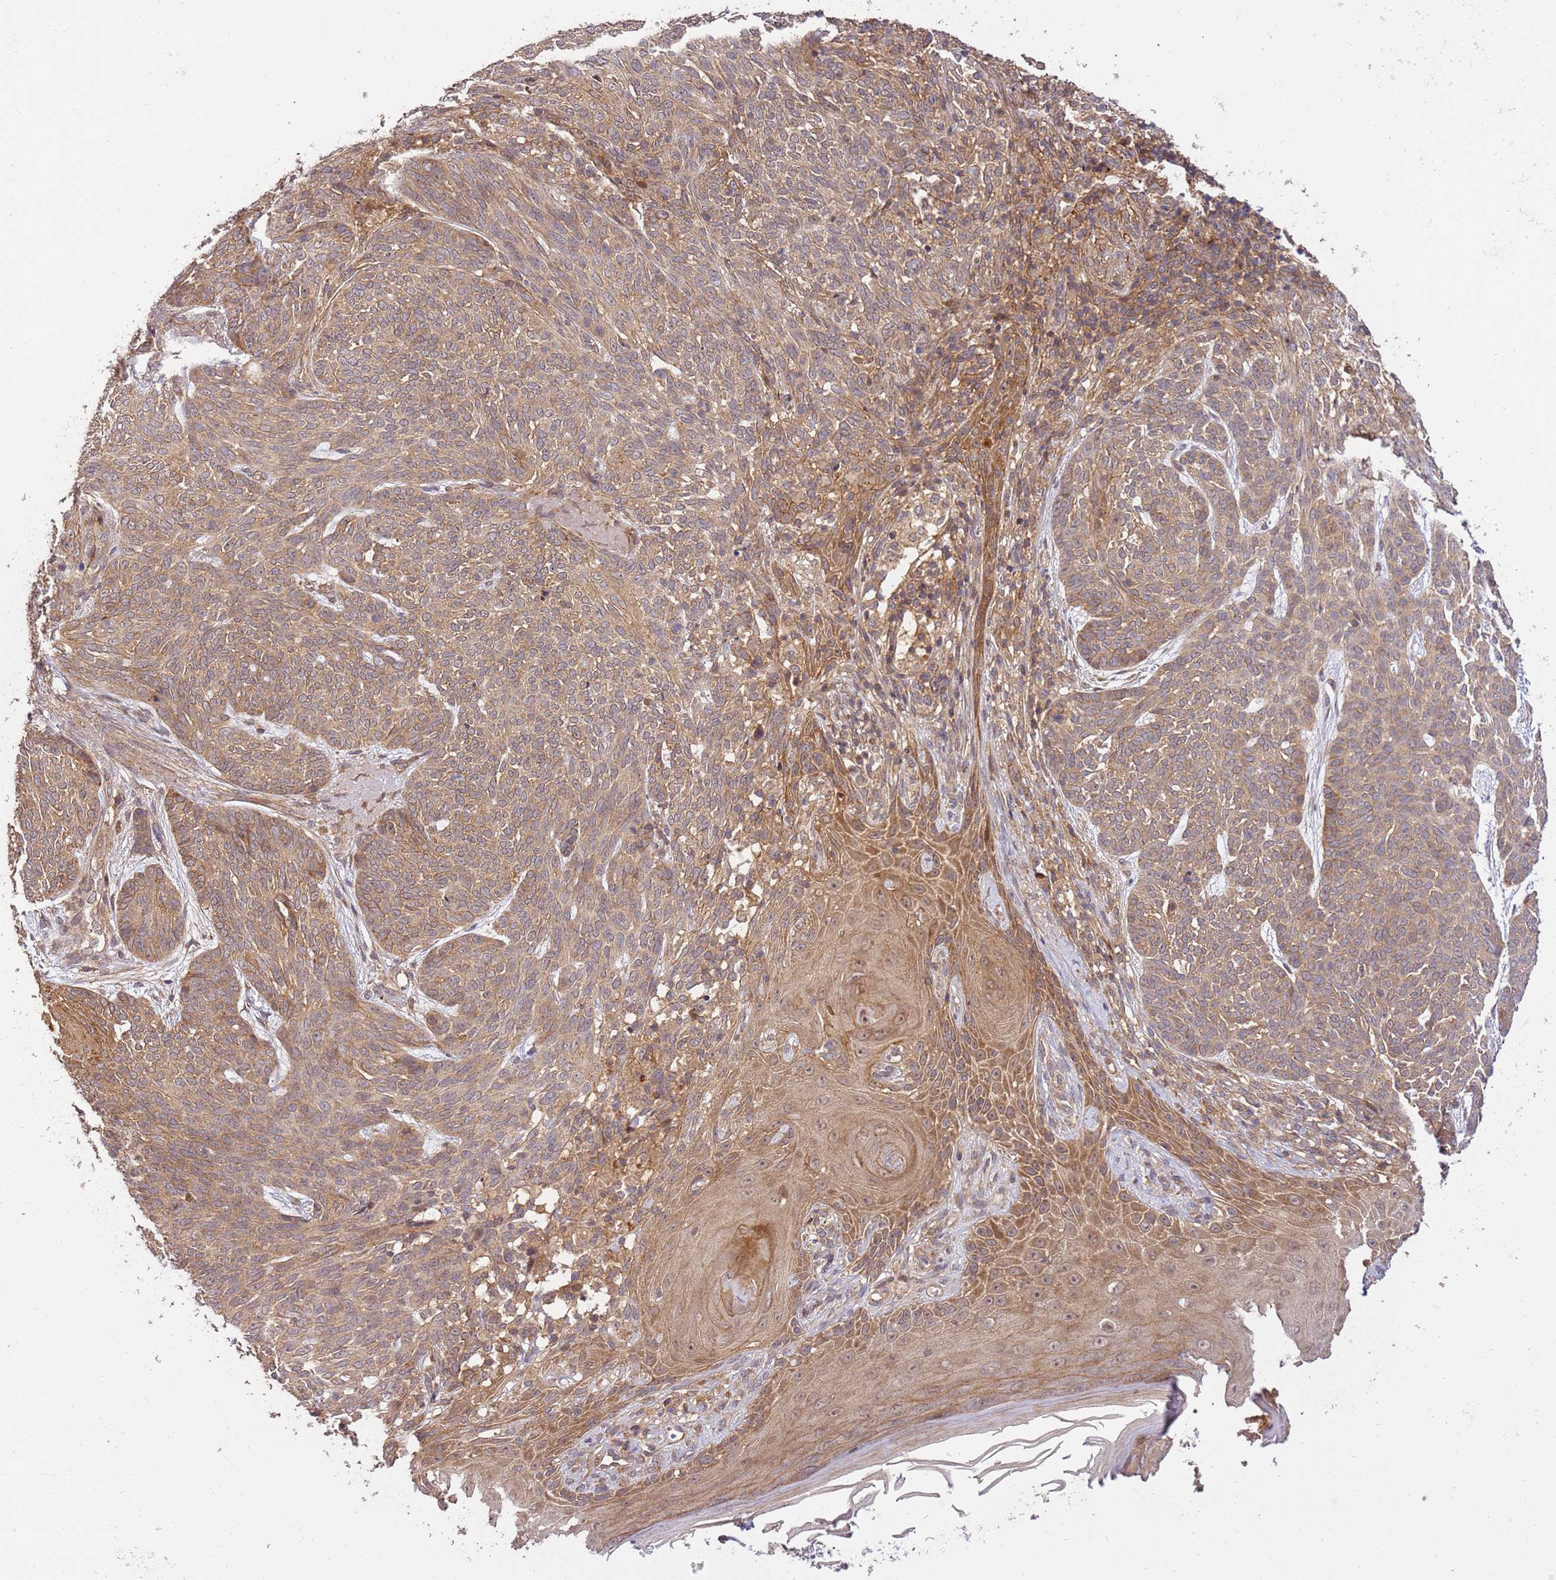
{"staining": {"intensity": "moderate", "quantity": "25%-75%", "location": "cytoplasmic/membranous"}, "tissue": "skin cancer", "cell_type": "Tumor cells", "image_type": "cancer", "snomed": [{"axis": "morphology", "description": "Basal cell carcinoma"}, {"axis": "topography", "description": "Skin"}], "caption": "Immunohistochemical staining of basal cell carcinoma (skin) demonstrates moderate cytoplasmic/membranous protein expression in about 25%-75% of tumor cells. Immunohistochemistry (ihc) stains the protein in brown and the nuclei are stained blue.", "gene": "GAREM1", "patient": {"sex": "female", "age": 86}}